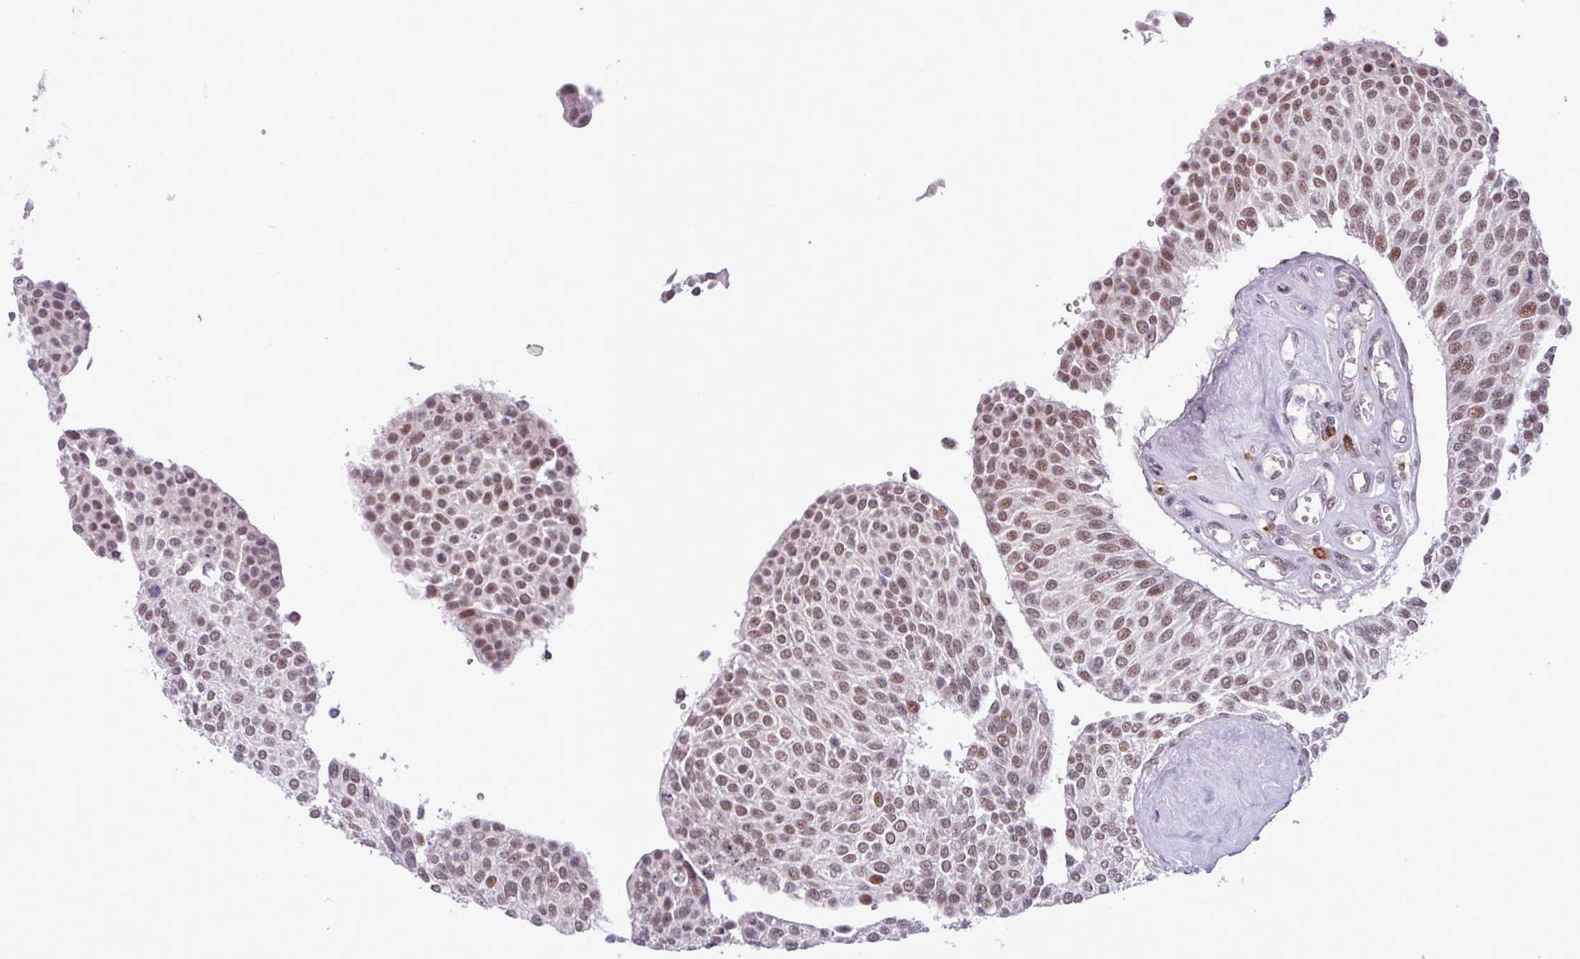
{"staining": {"intensity": "moderate", "quantity": ">75%", "location": "nuclear"}, "tissue": "urothelial cancer", "cell_type": "Tumor cells", "image_type": "cancer", "snomed": [{"axis": "morphology", "description": "Urothelial carcinoma, NOS"}, {"axis": "topography", "description": "Urinary bladder"}], "caption": "Moderate nuclear positivity is identified in about >75% of tumor cells in transitional cell carcinoma.", "gene": "NOTCH2", "patient": {"sex": "male", "age": 55}}